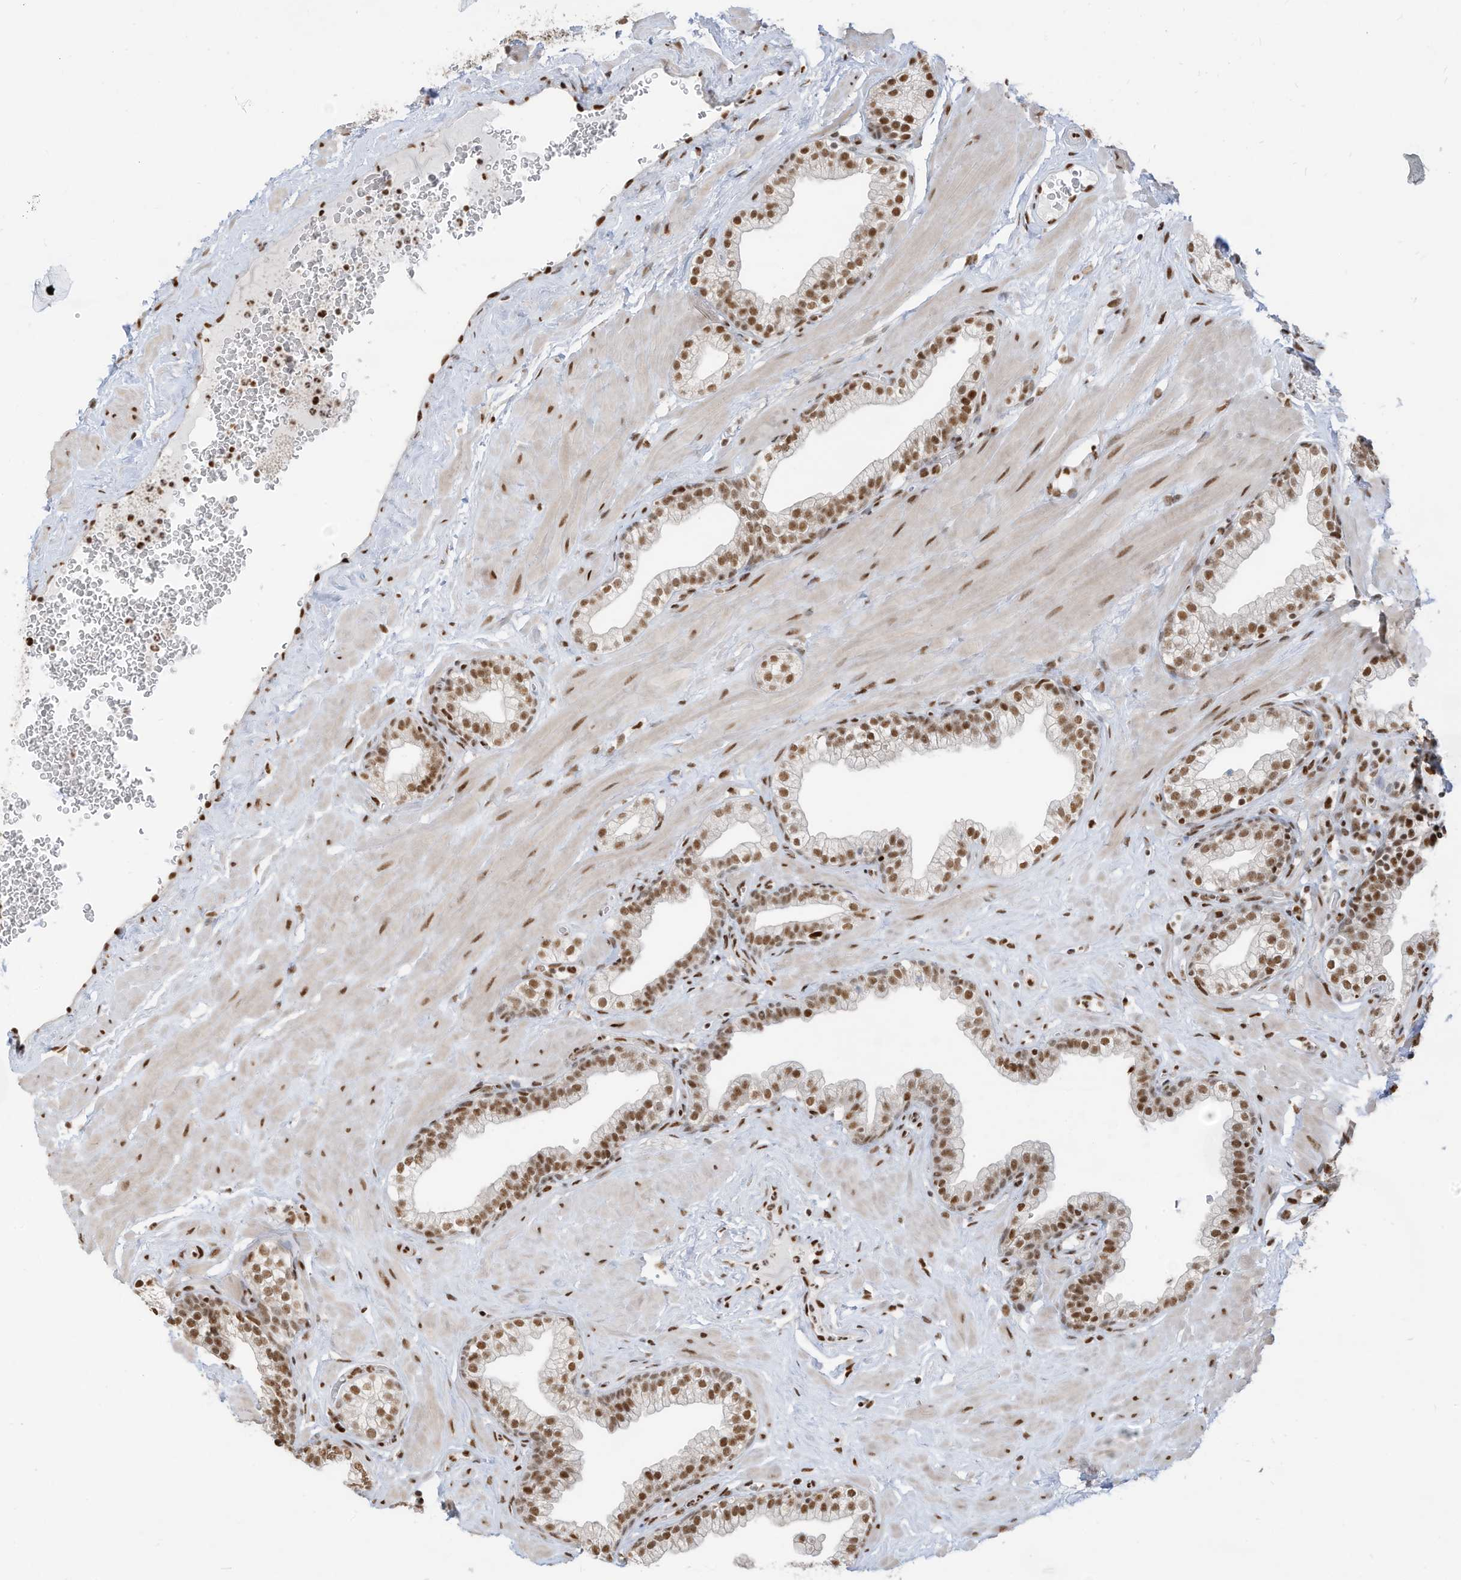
{"staining": {"intensity": "moderate", "quantity": ">75%", "location": "nuclear"}, "tissue": "prostate", "cell_type": "Glandular cells", "image_type": "normal", "snomed": [{"axis": "morphology", "description": "Normal tissue, NOS"}, {"axis": "morphology", "description": "Urothelial carcinoma, Low grade"}, {"axis": "topography", "description": "Urinary bladder"}, {"axis": "topography", "description": "Prostate"}], "caption": "A brown stain highlights moderate nuclear positivity of a protein in glandular cells of unremarkable human prostate.", "gene": "SAMD15", "patient": {"sex": "male", "age": 60}}